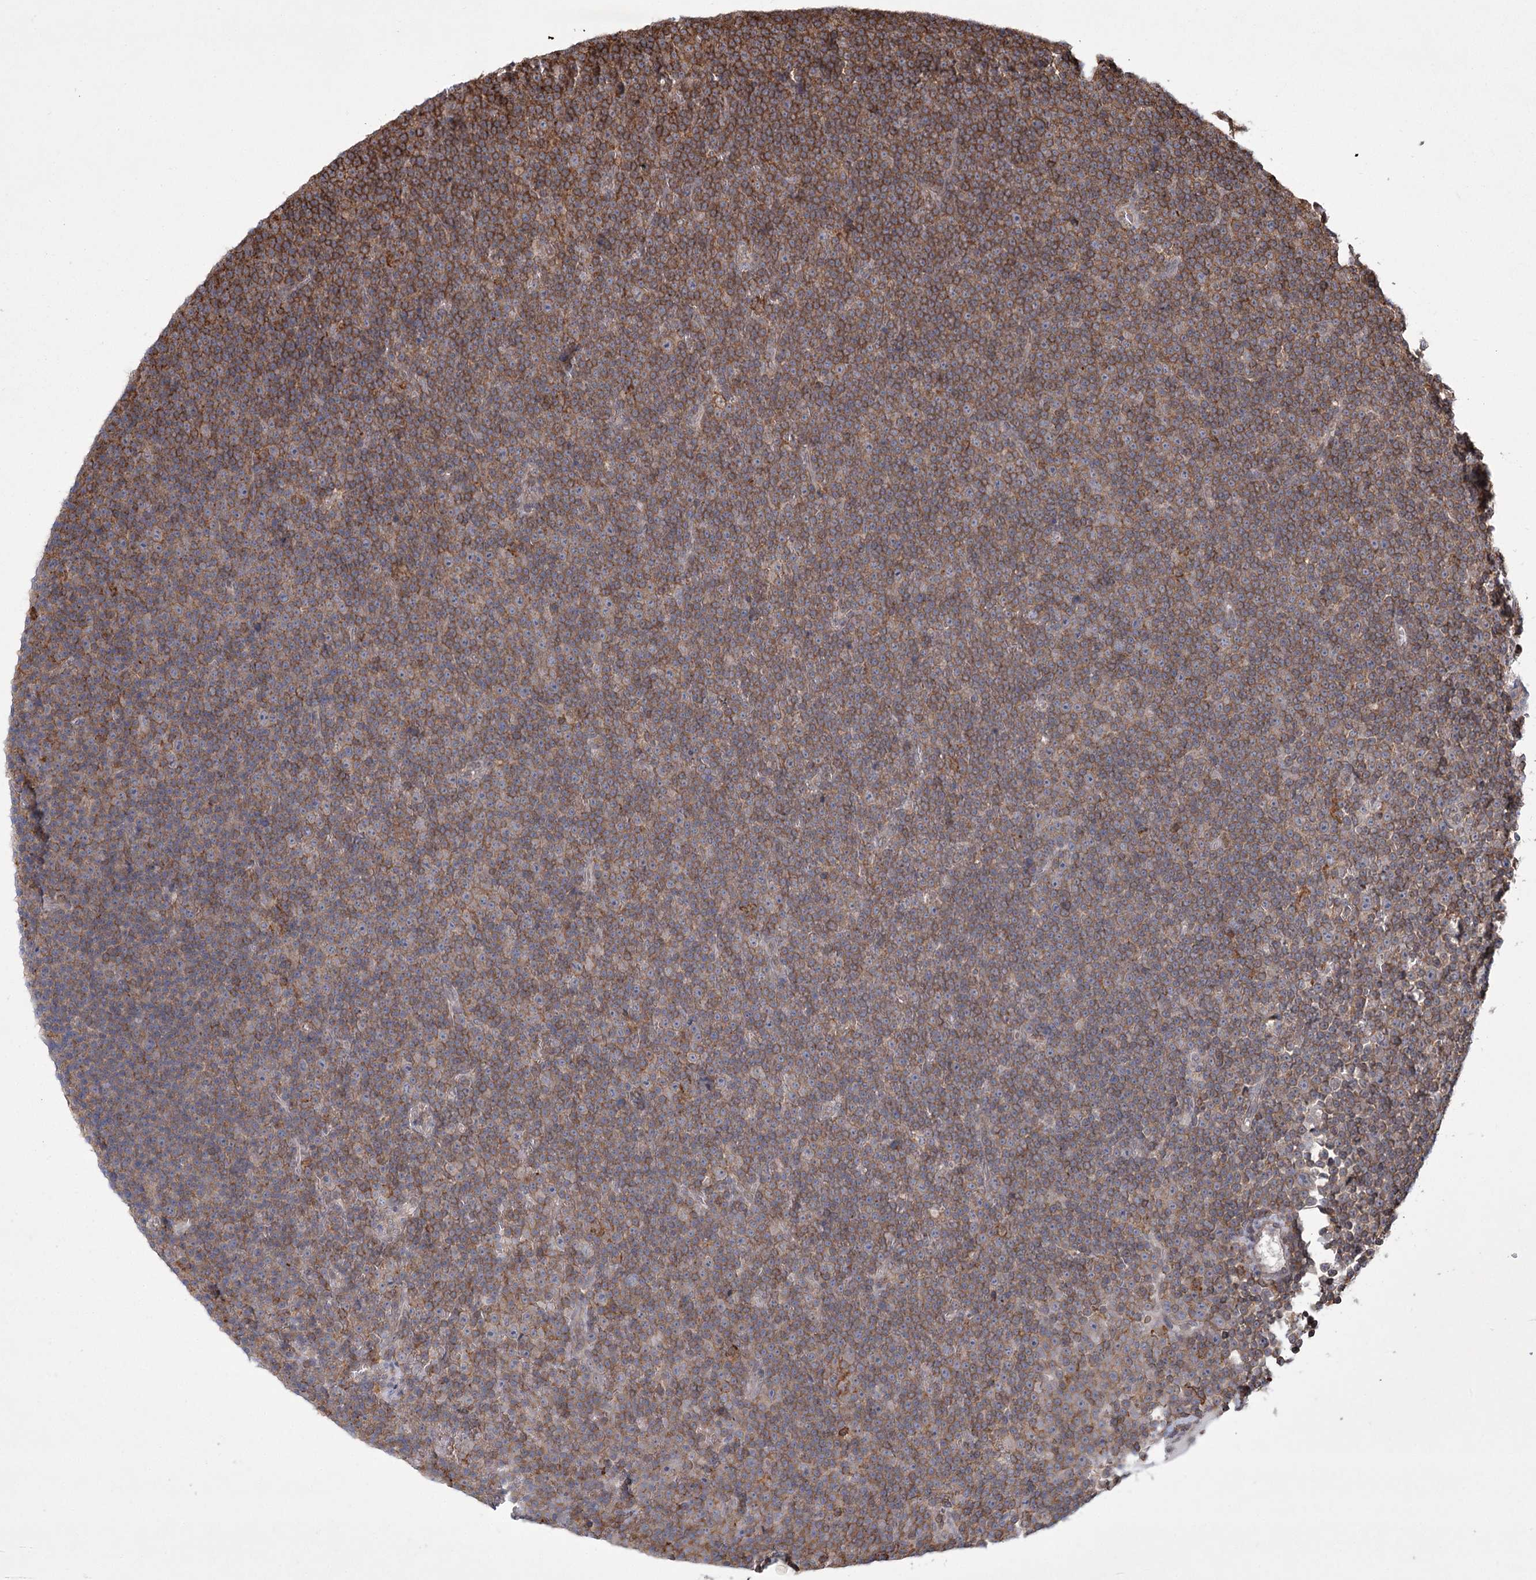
{"staining": {"intensity": "moderate", "quantity": "25%-75%", "location": "cytoplasmic/membranous"}, "tissue": "lymphoma", "cell_type": "Tumor cells", "image_type": "cancer", "snomed": [{"axis": "morphology", "description": "Malignant lymphoma, non-Hodgkin's type, Low grade"}, {"axis": "topography", "description": "Lymph node"}], "caption": "Moderate cytoplasmic/membranous positivity is appreciated in approximately 25%-75% of tumor cells in malignant lymphoma, non-Hodgkin's type (low-grade).", "gene": "MEPE", "patient": {"sex": "female", "age": 67}}